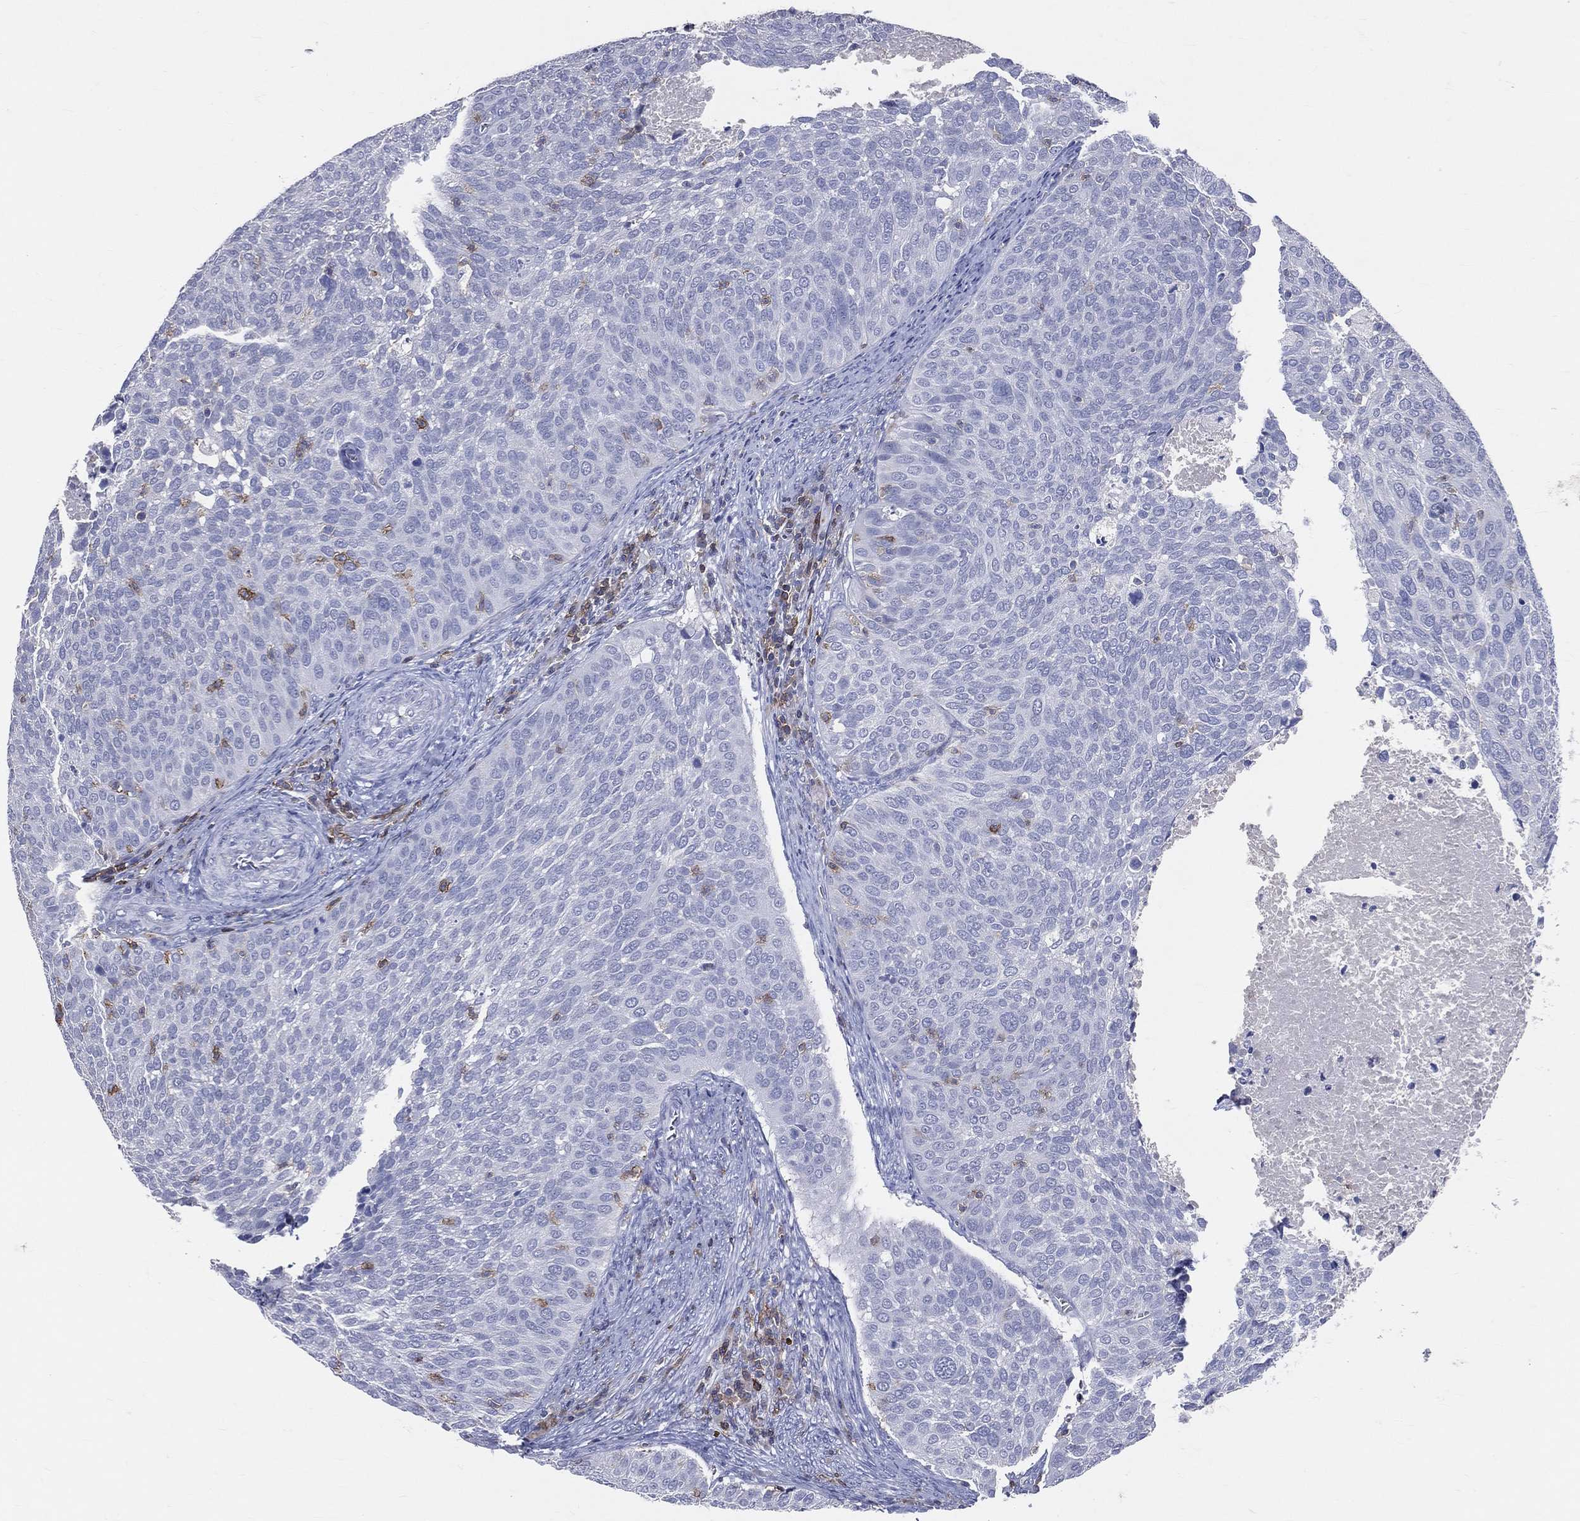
{"staining": {"intensity": "negative", "quantity": "none", "location": "none"}, "tissue": "cervical cancer", "cell_type": "Tumor cells", "image_type": "cancer", "snomed": [{"axis": "morphology", "description": "Squamous cell carcinoma, NOS"}, {"axis": "topography", "description": "Cervix"}], "caption": "Squamous cell carcinoma (cervical) was stained to show a protein in brown. There is no significant staining in tumor cells.", "gene": "LAT", "patient": {"sex": "female", "age": 39}}